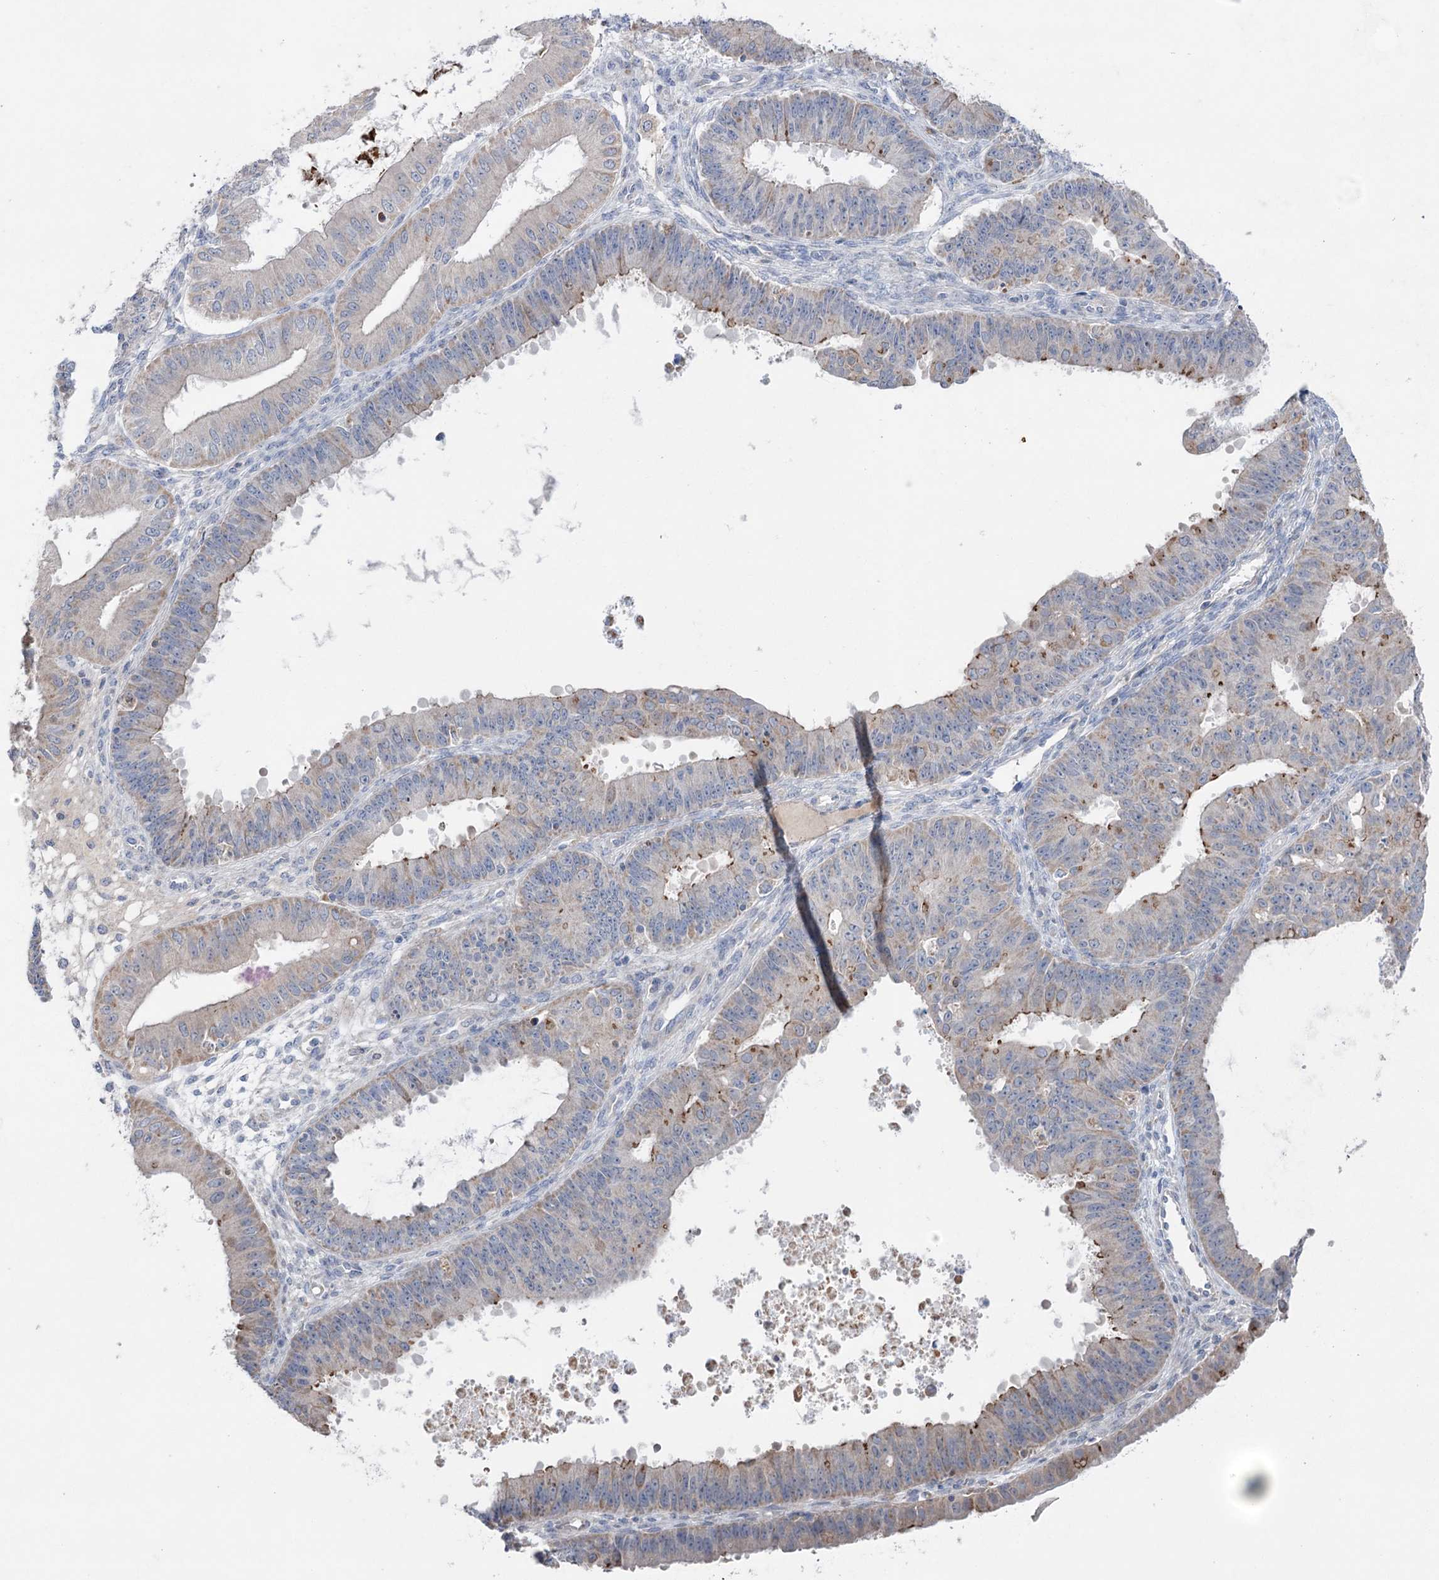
{"staining": {"intensity": "weak", "quantity": "<25%", "location": "cytoplasmic/membranous"}, "tissue": "ovarian cancer", "cell_type": "Tumor cells", "image_type": "cancer", "snomed": [{"axis": "morphology", "description": "Carcinoma, endometroid"}, {"axis": "topography", "description": "Appendix"}, {"axis": "topography", "description": "Ovary"}], "caption": "This is an immunohistochemistry (IHC) micrograph of endometroid carcinoma (ovarian). There is no staining in tumor cells.", "gene": "MTCH2", "patient": {"sex": "female", "age": 42}}